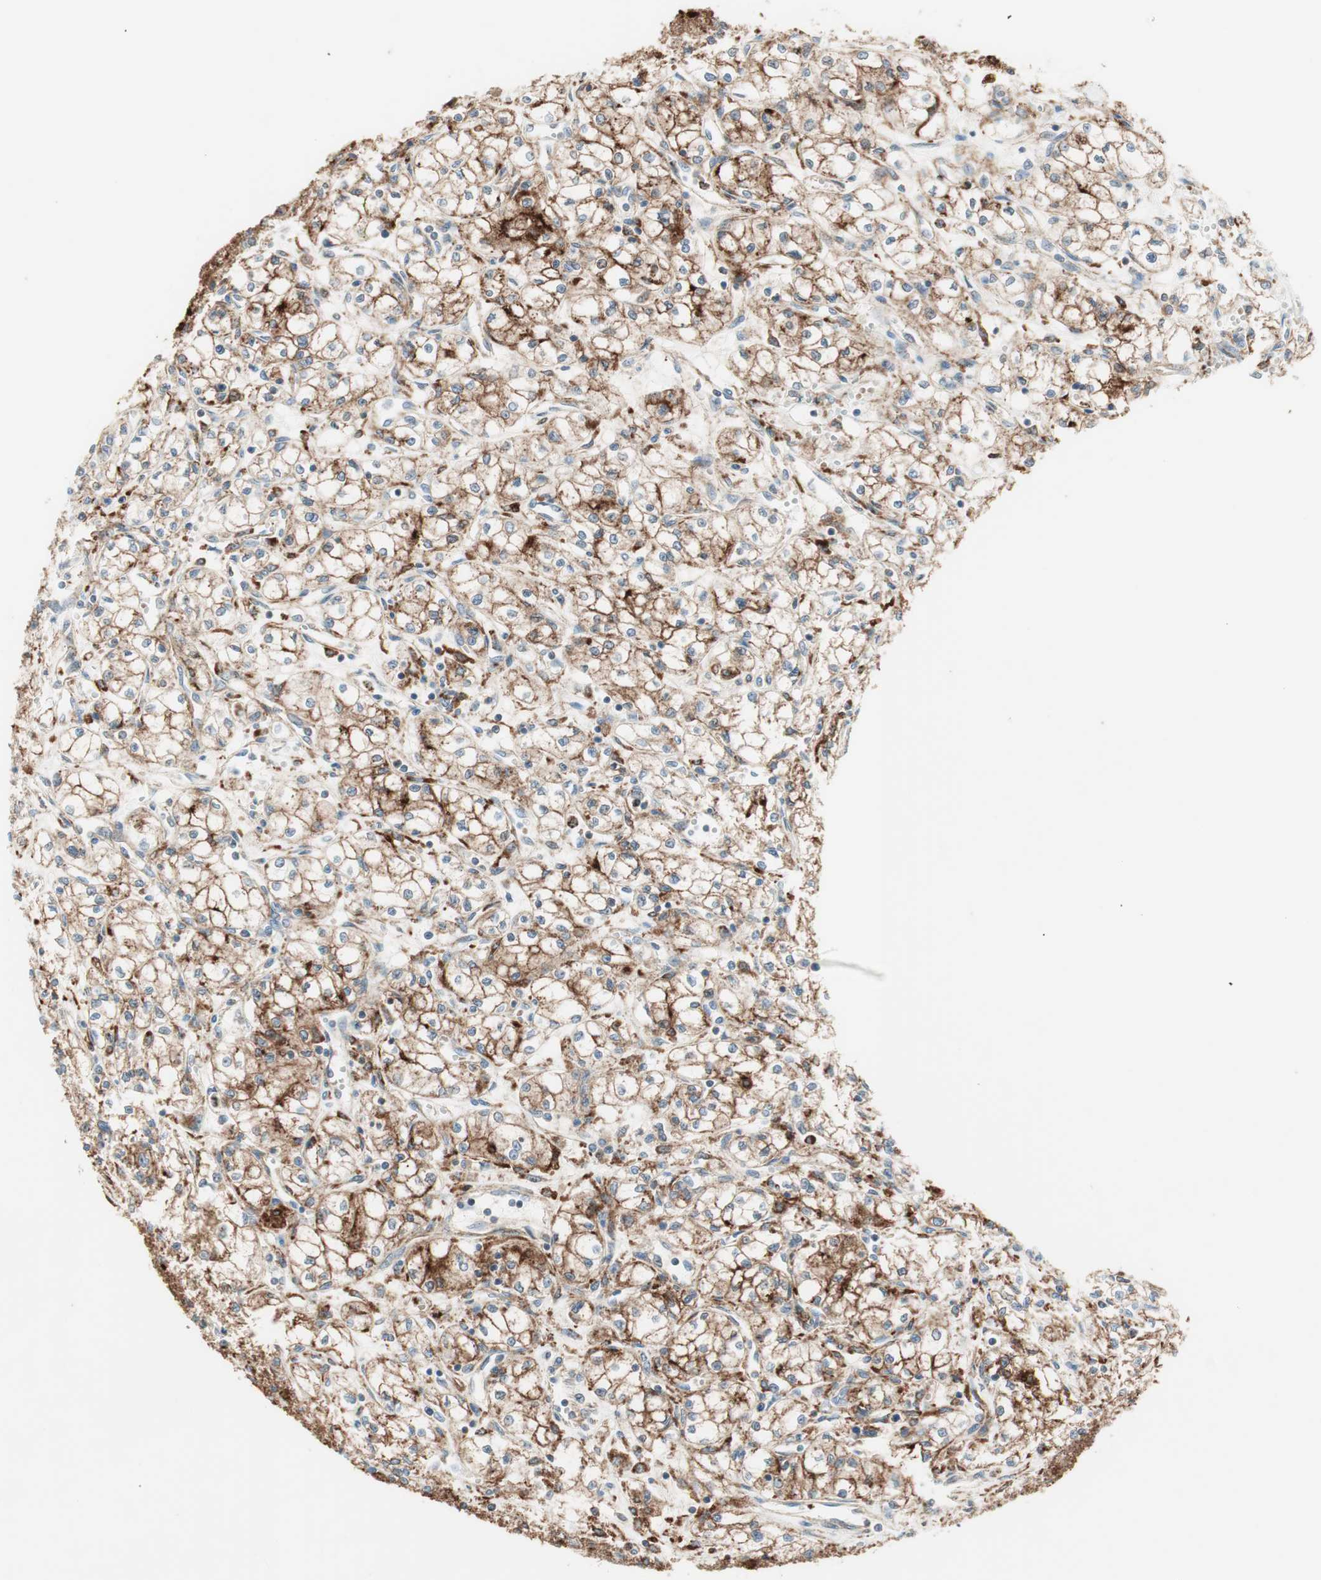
{"staining": {"intensity": "moderate", "quantity": "25%-75%", "location": "cytoplasmic/membranous"}, "tissue": "renal cancer", "cell_type": "Tumor cells", "image_type": "cancer", "snomed": [{"axis": "morphology", "description": "Normal tissue, NOS"}, {"axis": "morphology", "description": "Adenocarcinoma, NOS"}, {"axis": "topography", "description": "Kidney"}], "caption": "Brown immunohistochemical staining in adenocarcinoma (renal) displays moderate cytoplasmic/membranous expression in approximately 25%-75% of tumor cells.", "gene": "ATP6V1G1", "patient": {"sex": "male", "age": 59}}